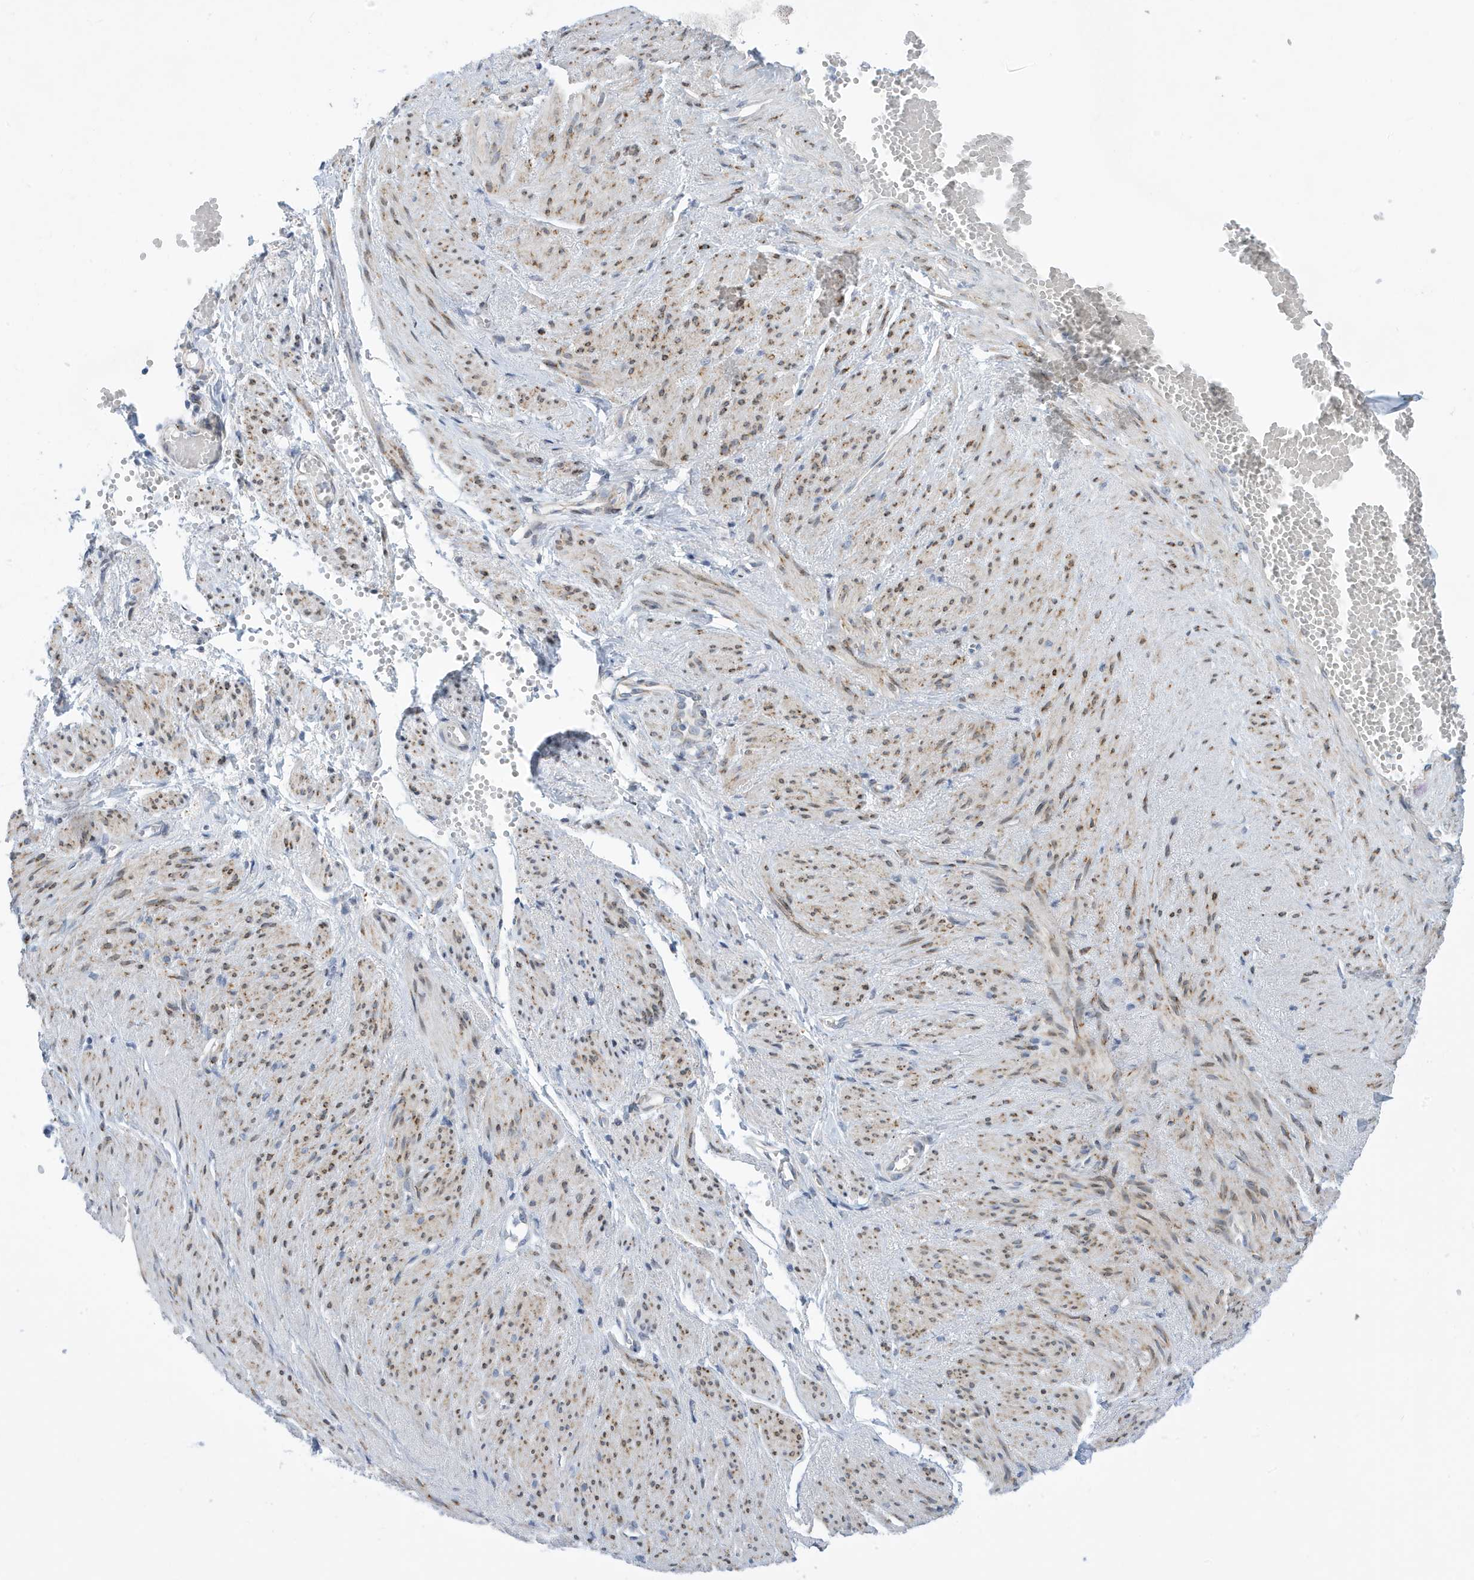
{"staining": {"intensity": "strong", "quantity": ">75%", "location": "cytoplasmic/membranous"}, "tissue": "adipose tissue", "cell_type": "Adipocytes", "image_type": "normal", "snomed": [{"axis": "morphology", "description": "Normal tissue, NOS"}, {"axis": "topography", "description": "Smooth muscle"}, {"axis": "topography", "description": "Peripheral nerve tissue"}], "caption": "DAB (3,3'-diaminobenzidine) immunohistochemical staining of normal adipose tissue shows strong cytoplasmic/membranous protein staining in about >75% of adipocytes.", "gene": "SEMA3F", "patient": {"sex": "female", "age": 39}}